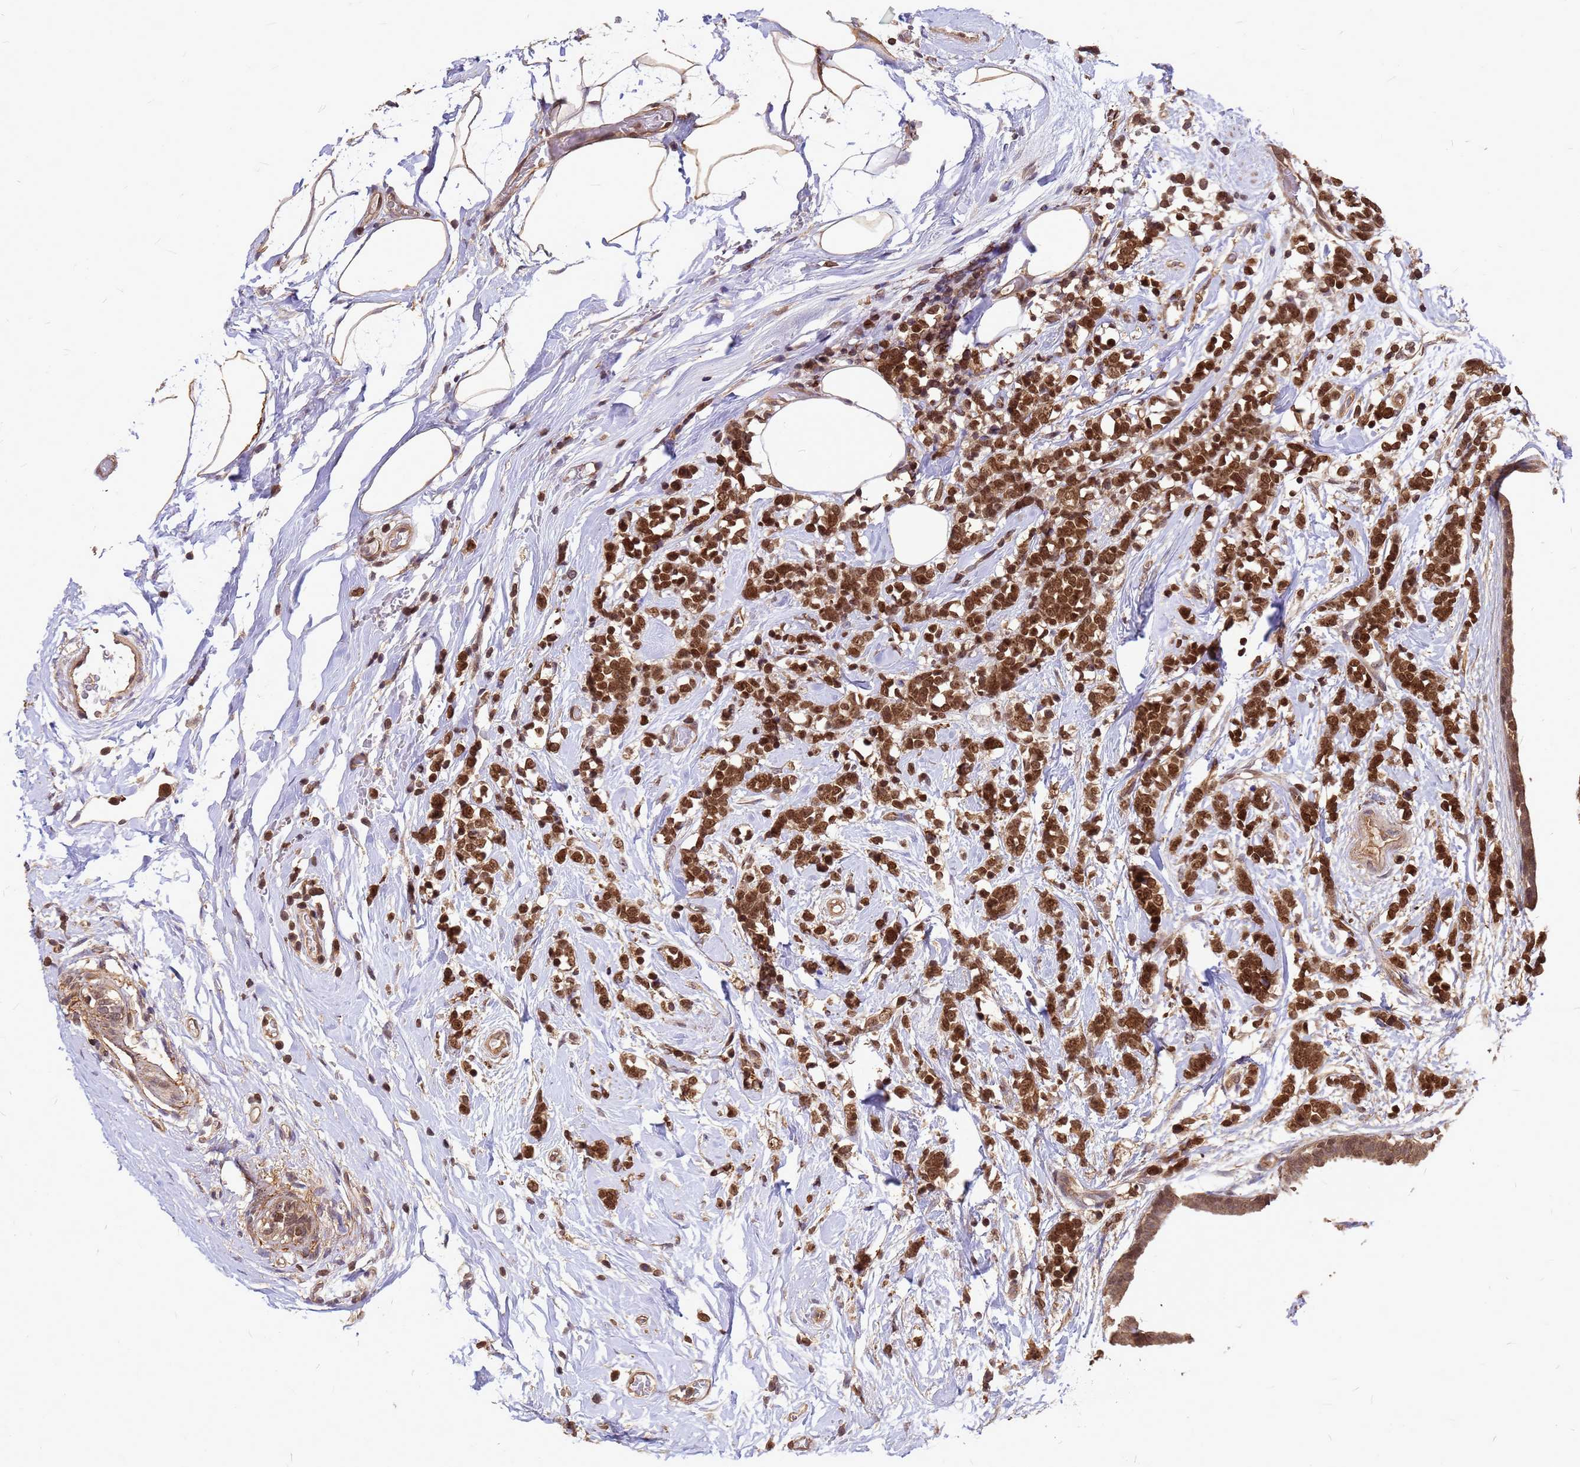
{"staining": {"intensity": "strong", "quantity": ">75%", "location": "cytoplasmic/membranous,nuclear"}, "tissue": "breast cancer", "cell_type": "Tumor cells", "image_type": "cancer", "snomed": [{"axis": "morphology", "description": "Lobular carcinoma"}, {"axis": "topography", "description": "Breast"}], "caption": "Lobular carcinoma (breast) was stained to show a protein in brown. There is high levels of strong cytoplasmic/membranous and nuclear staining in about >75% of tumor cells. Immunohistochemistry (ihc) stains the protein in brown and the nuclei are stained blue.", "gene": "C1orf35", "patient": {"sex": "female", "age": 58}}